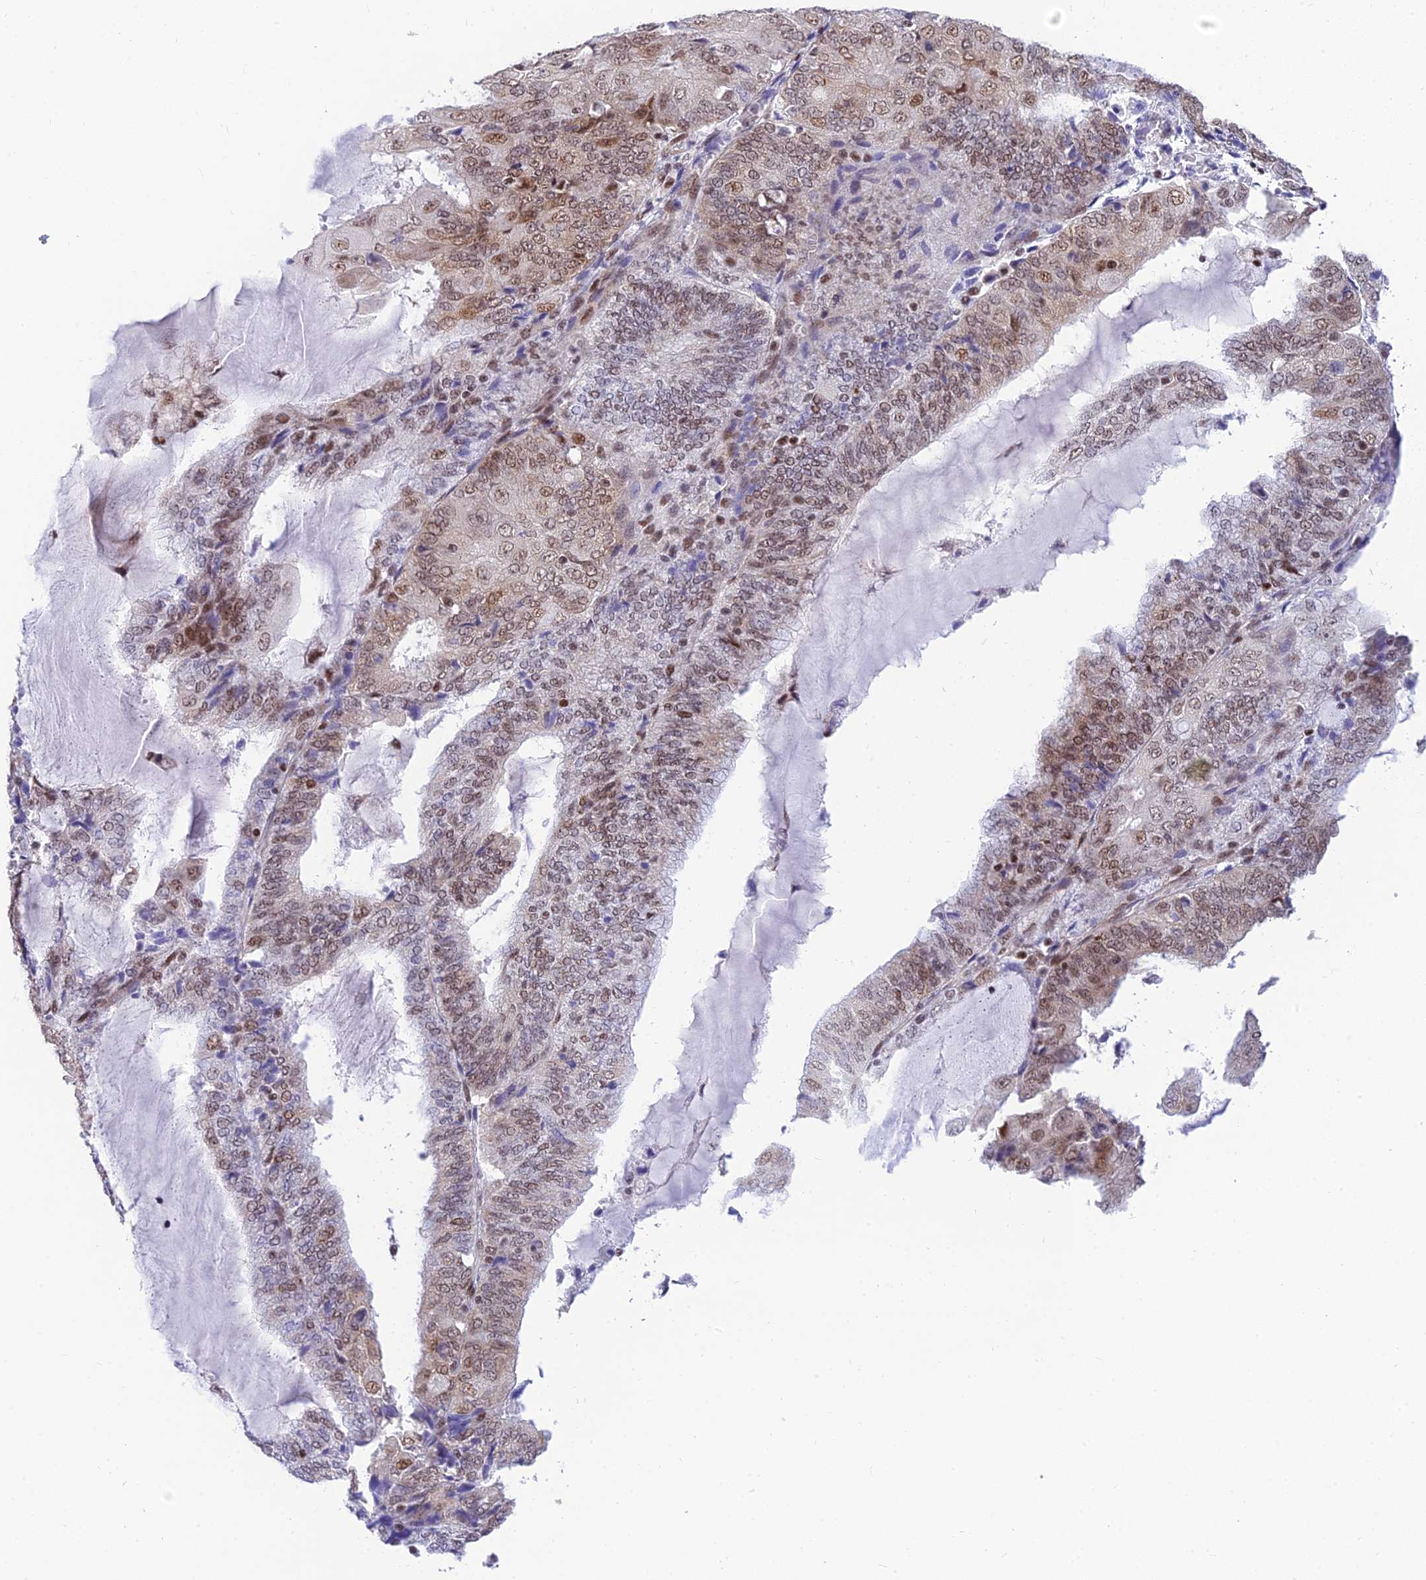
{"staining": {"intensity": "moderate", "quantity": ">75%", "location": "nuclear"}, "tissue": "endometrial cancer", "cell_type": "Tumor cells", "image_type": "cancer", "snomed": [{"axis": "morphology", "description": "Adenocarcinoma, NOS"}, {"axis": "topography", "description": "Endometrium"}], "caption": "The image reveals immunohistochemical staining of endometrial cancer (adenocarcinoma). There is moderate nuclear staining is present in about >75% of tumor cells.", "gene": "USP22", "patient": {"sex": "female", "age": 81}}